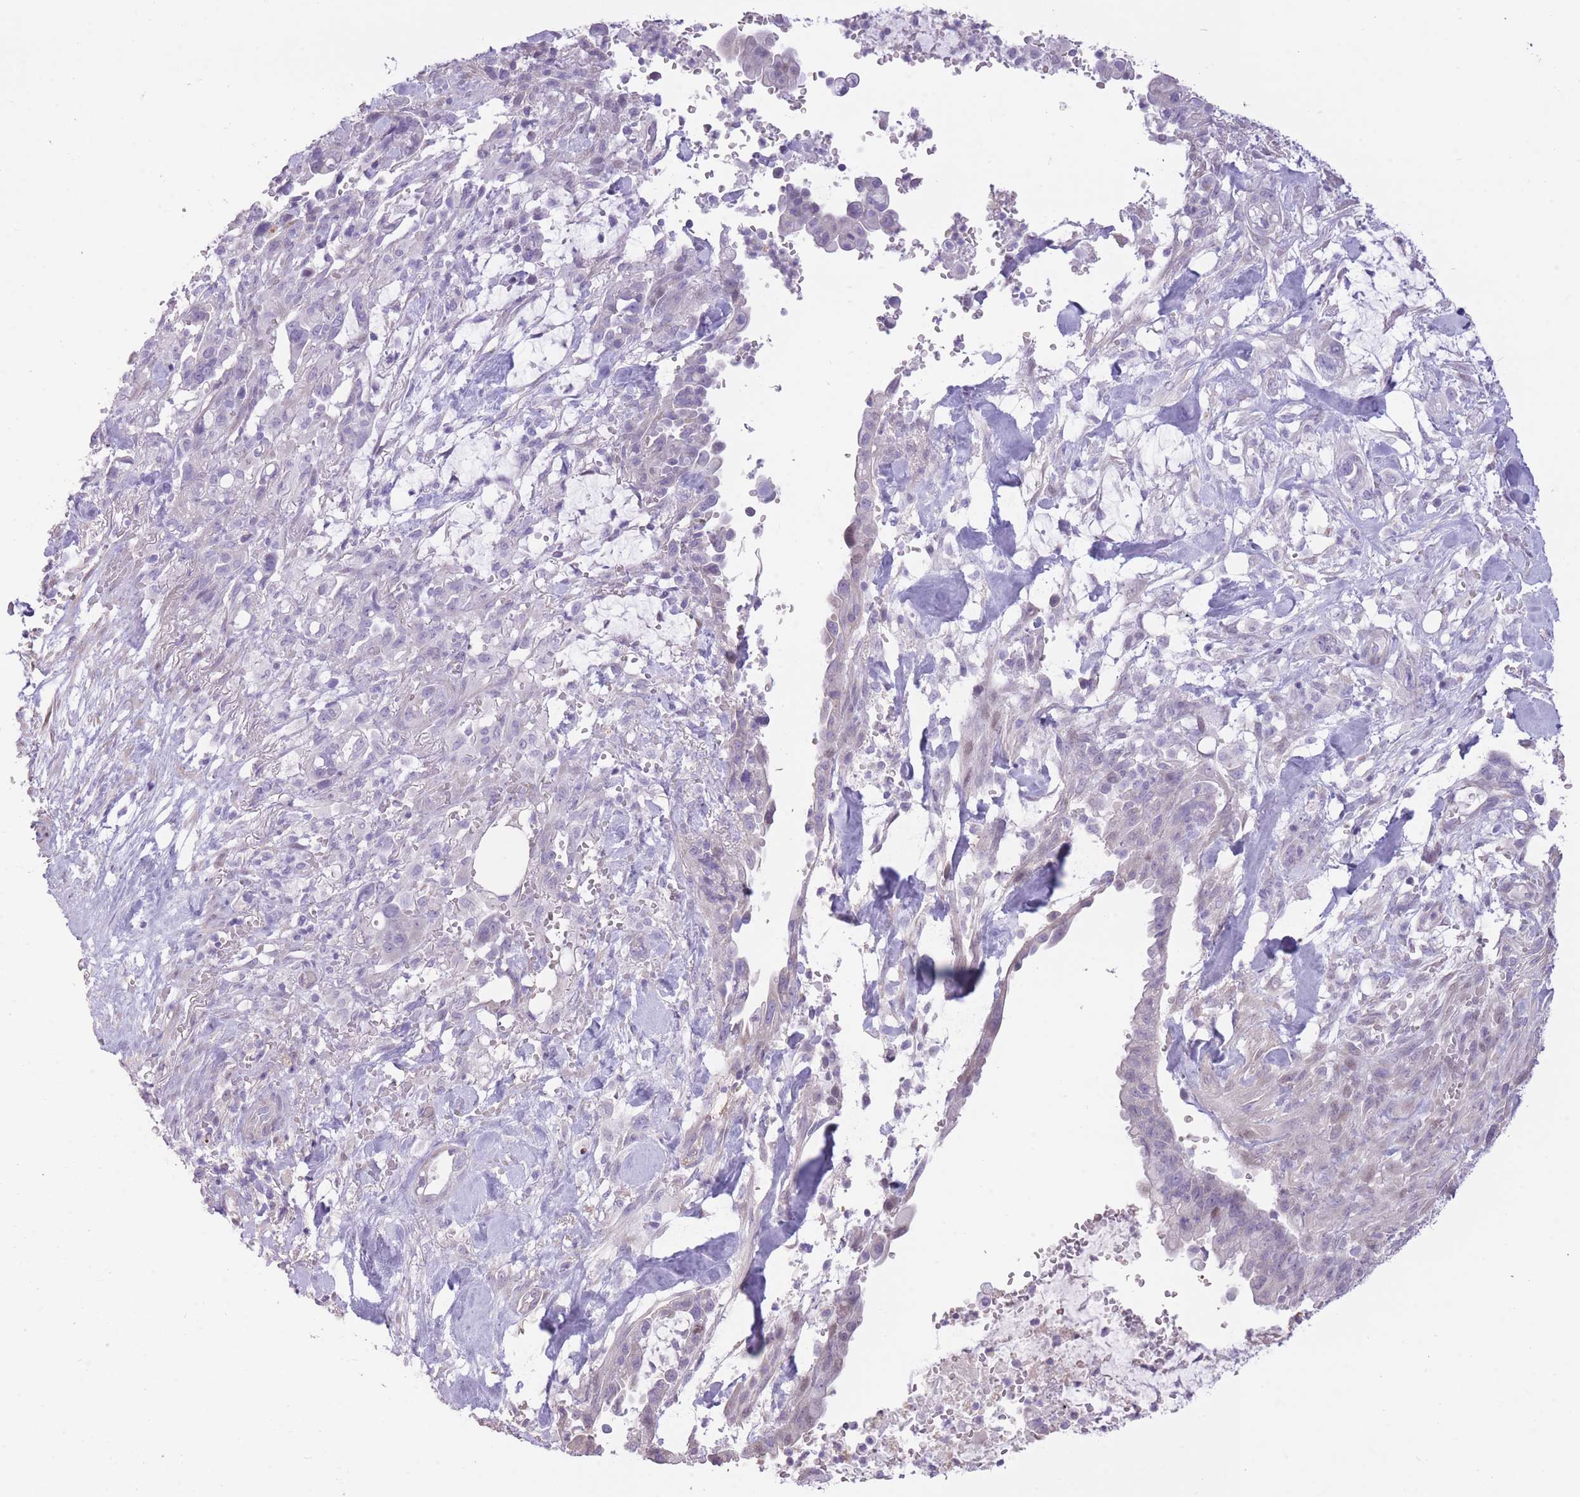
{"staining": {"intensity": "negative", "quantity": "none", "location": "none"}, "tissue": "pancreatic cancer", "cell_type": "Tumor cells", "image_type": "cancer", "snomed": [{"axis": "morphology", "description": "Adenocarcinoma, NOS"}, {"axis": "topography", "description": "Pancreas"}], "caption": "Immunohistochemistry (IHC) photomicrograph of human pancreatic cancer stained for a protein (brown), which displays no staining in tumor cells.", "gene": "WDR70", "patient": {"sex": "male", "age": 44}}